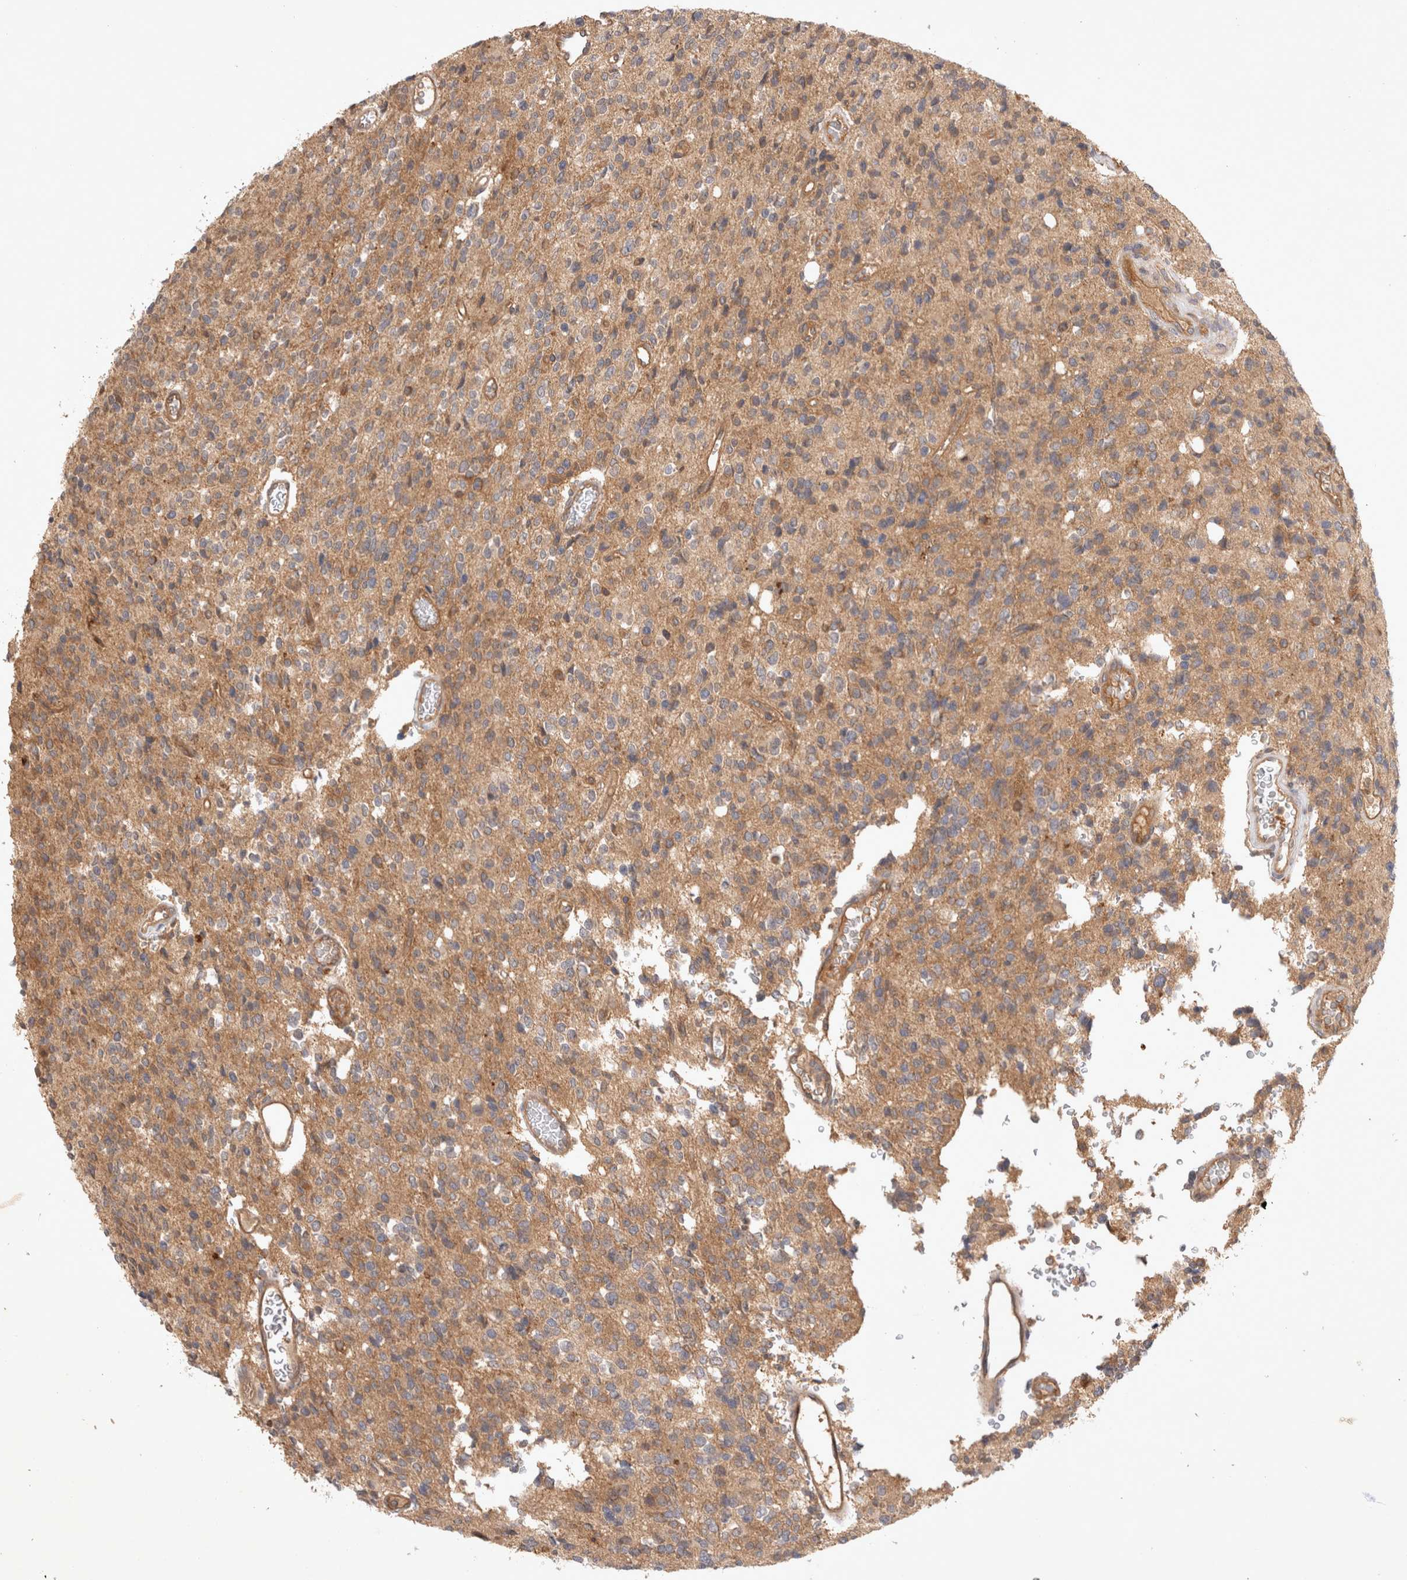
{"staining": {"intensity": "moderate", "quantity": ">75%", "location": "cytoplasmic/membranous"}, "tissue": "glioma", "cell_type": "Tumor cells", "image_type": "cancer", "snomed": [{"axis": "morphology", "description": "Glioma, malignant, High grade"}, {"axis": "topography", "description": "Brain"}], "caption": "This photomicrograph reveals glioma stained with immunohistochemistry (IHC) to label a protein in brown. The cytoplasmic/membranous of tumor cells show moderate positivity for the protein. Nuclei are counter-stained blue.", "gene": "YES1", "patient": {"sex": "male", "age": 34}}